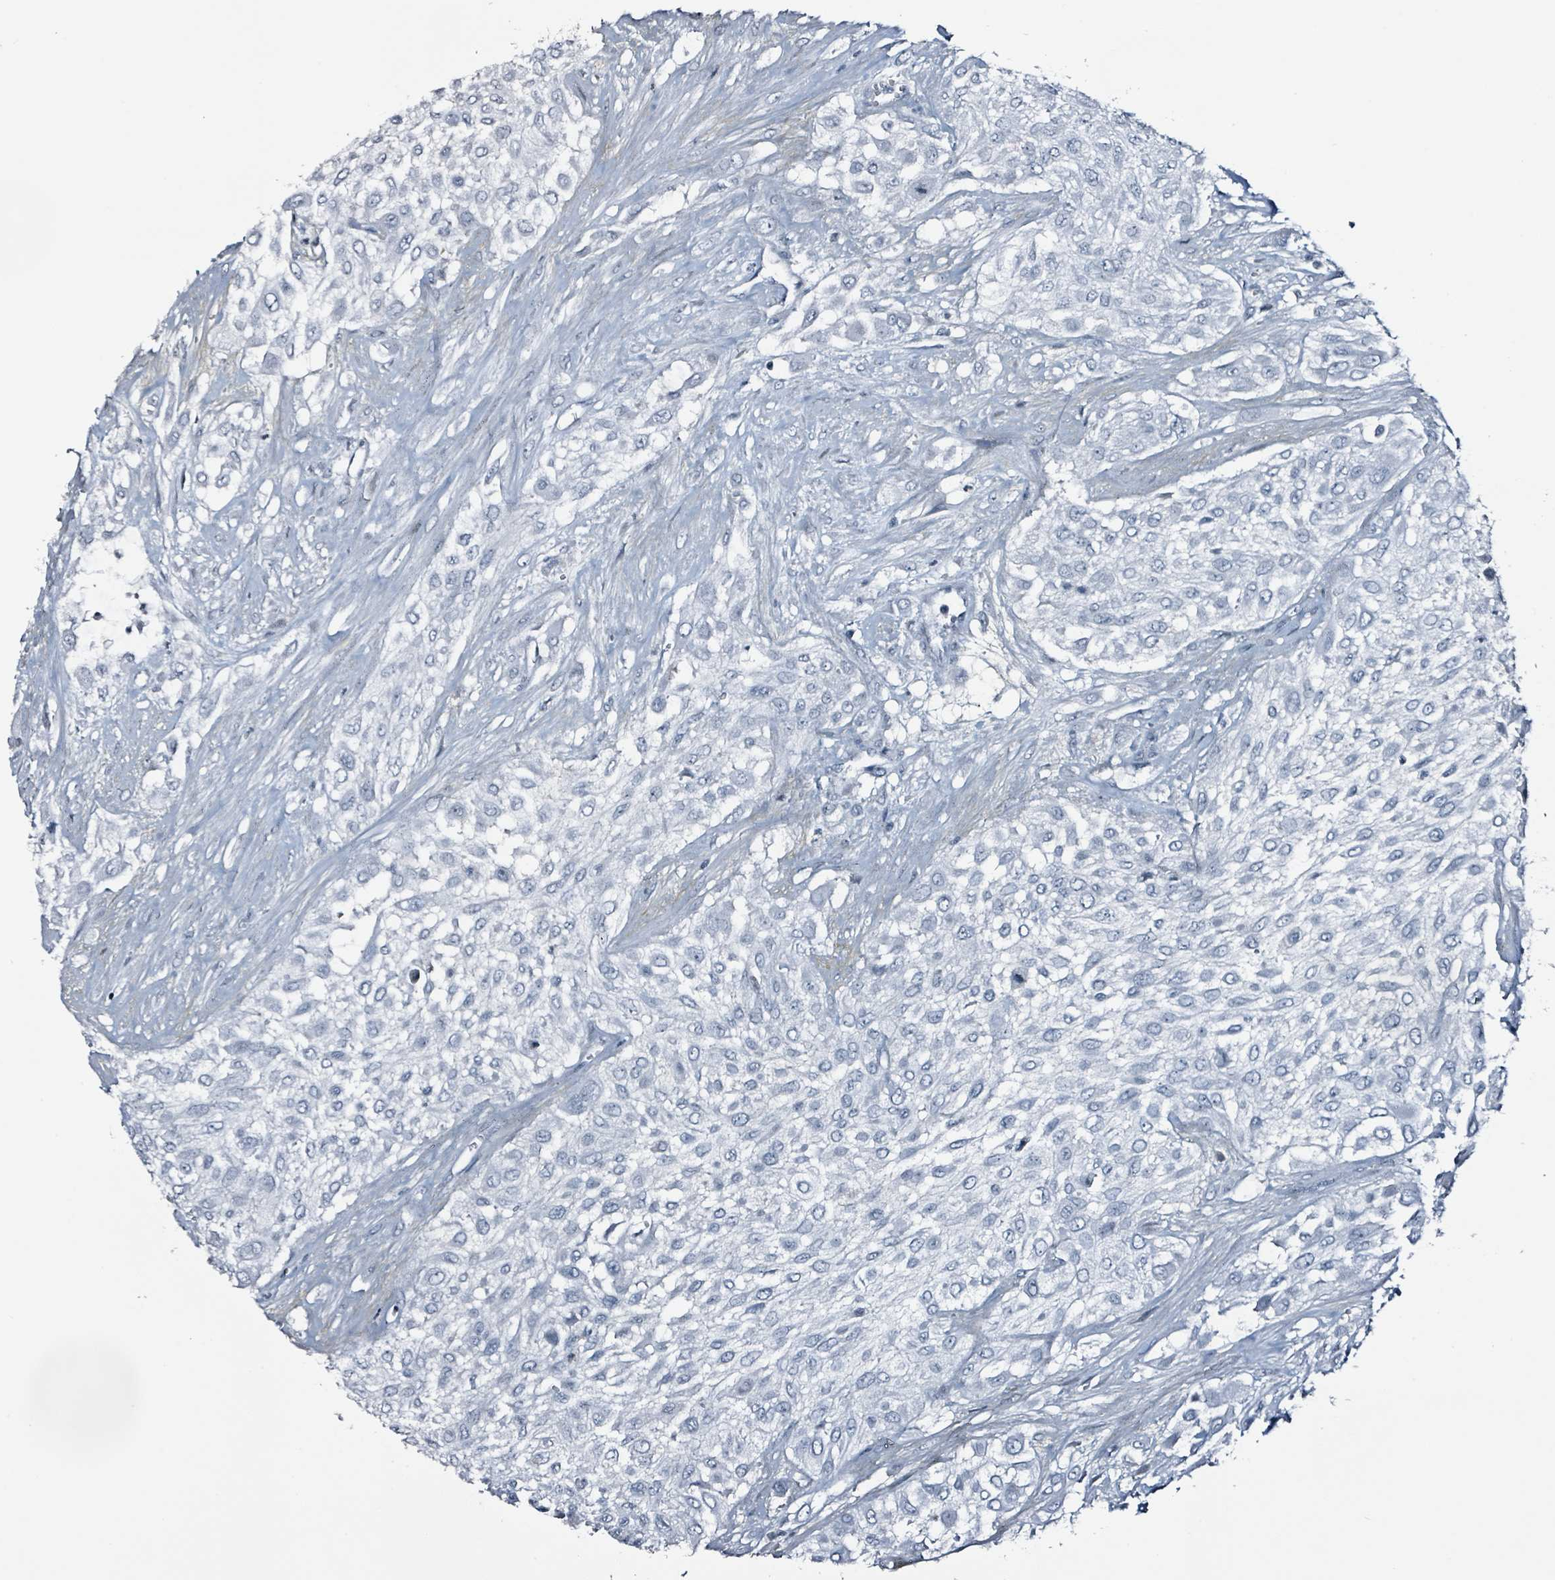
{"staining": {"intensity": "negative", "quantity": "none", "location": "none"}, "tissue": "urothelial cancer", "cell_type": "Tumor cells", "image_type": "cancer", "snomed": [{"axis": "morphology", "description": "Urothelial carcinoma, High grade"}, {"axis": "topography", "description": "Urinary bladder"}], "caption": "Immunohistochemistry micrograph of neoplastic tissue: human urothelial cancer stained with DAB (3,3'-diaminobenzidine) exhibits no significant protein staining in tumor cells.", "gene": "CA9", "patient": {"sex": "male", "age": 57}}